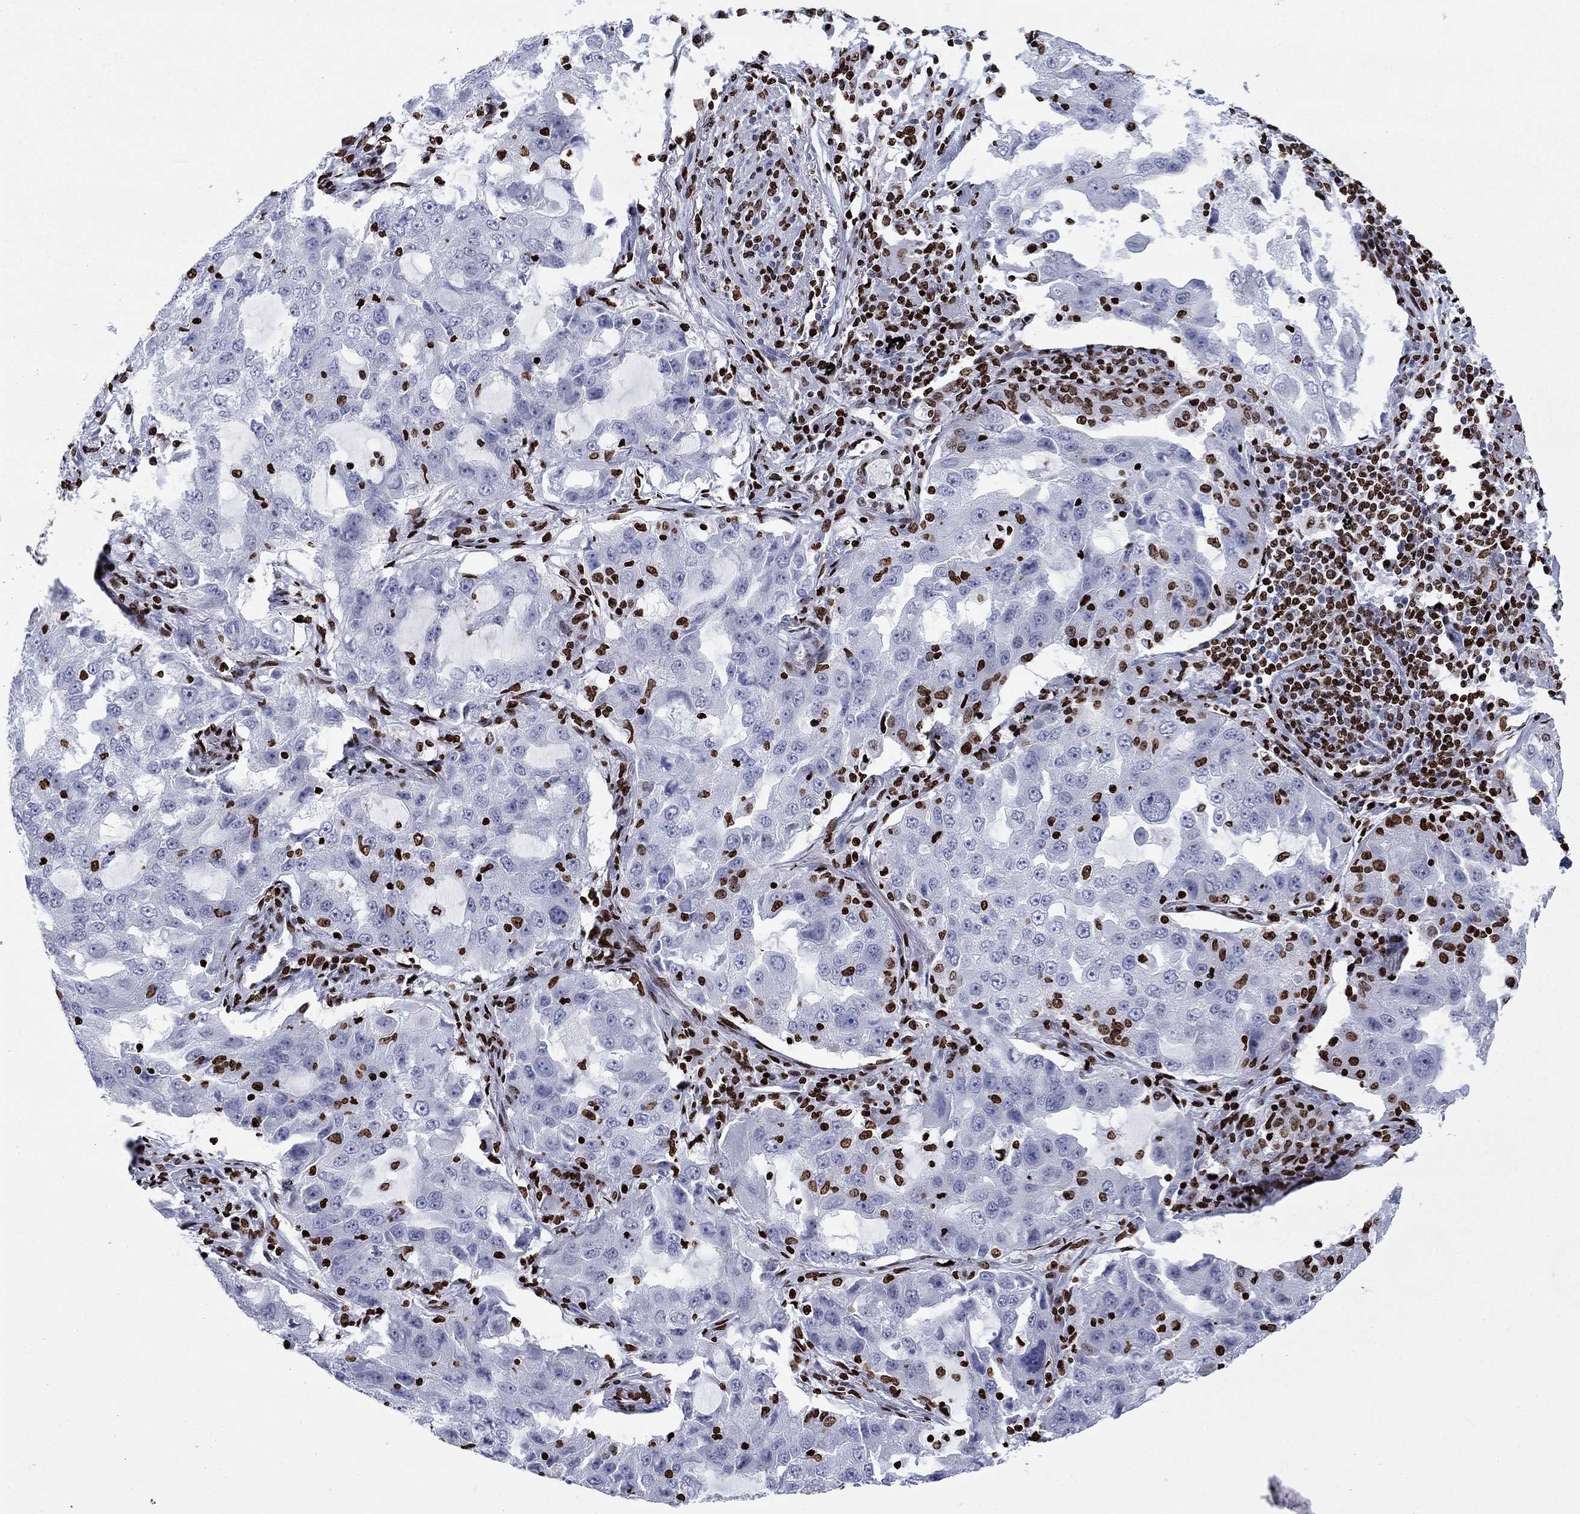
{"staining": {"intensity": "strong", "quantity": "<25%", "location": "nuclear"}, "tissue": "lung cancer", "cell_type": "Tumor cells", "image_type": "cancer", "snomed": [{"axis": "morphology", "description": "Adenocarcinoma, NOS"}, {"axis": "topography", "description": "Lung"}], "caption": "Protein staining reveals strong nuclear staining in about <25% of tumor cells in lung cancer.", "gene": "H1-5", "patient": {"sex": "female", "age": 61}}